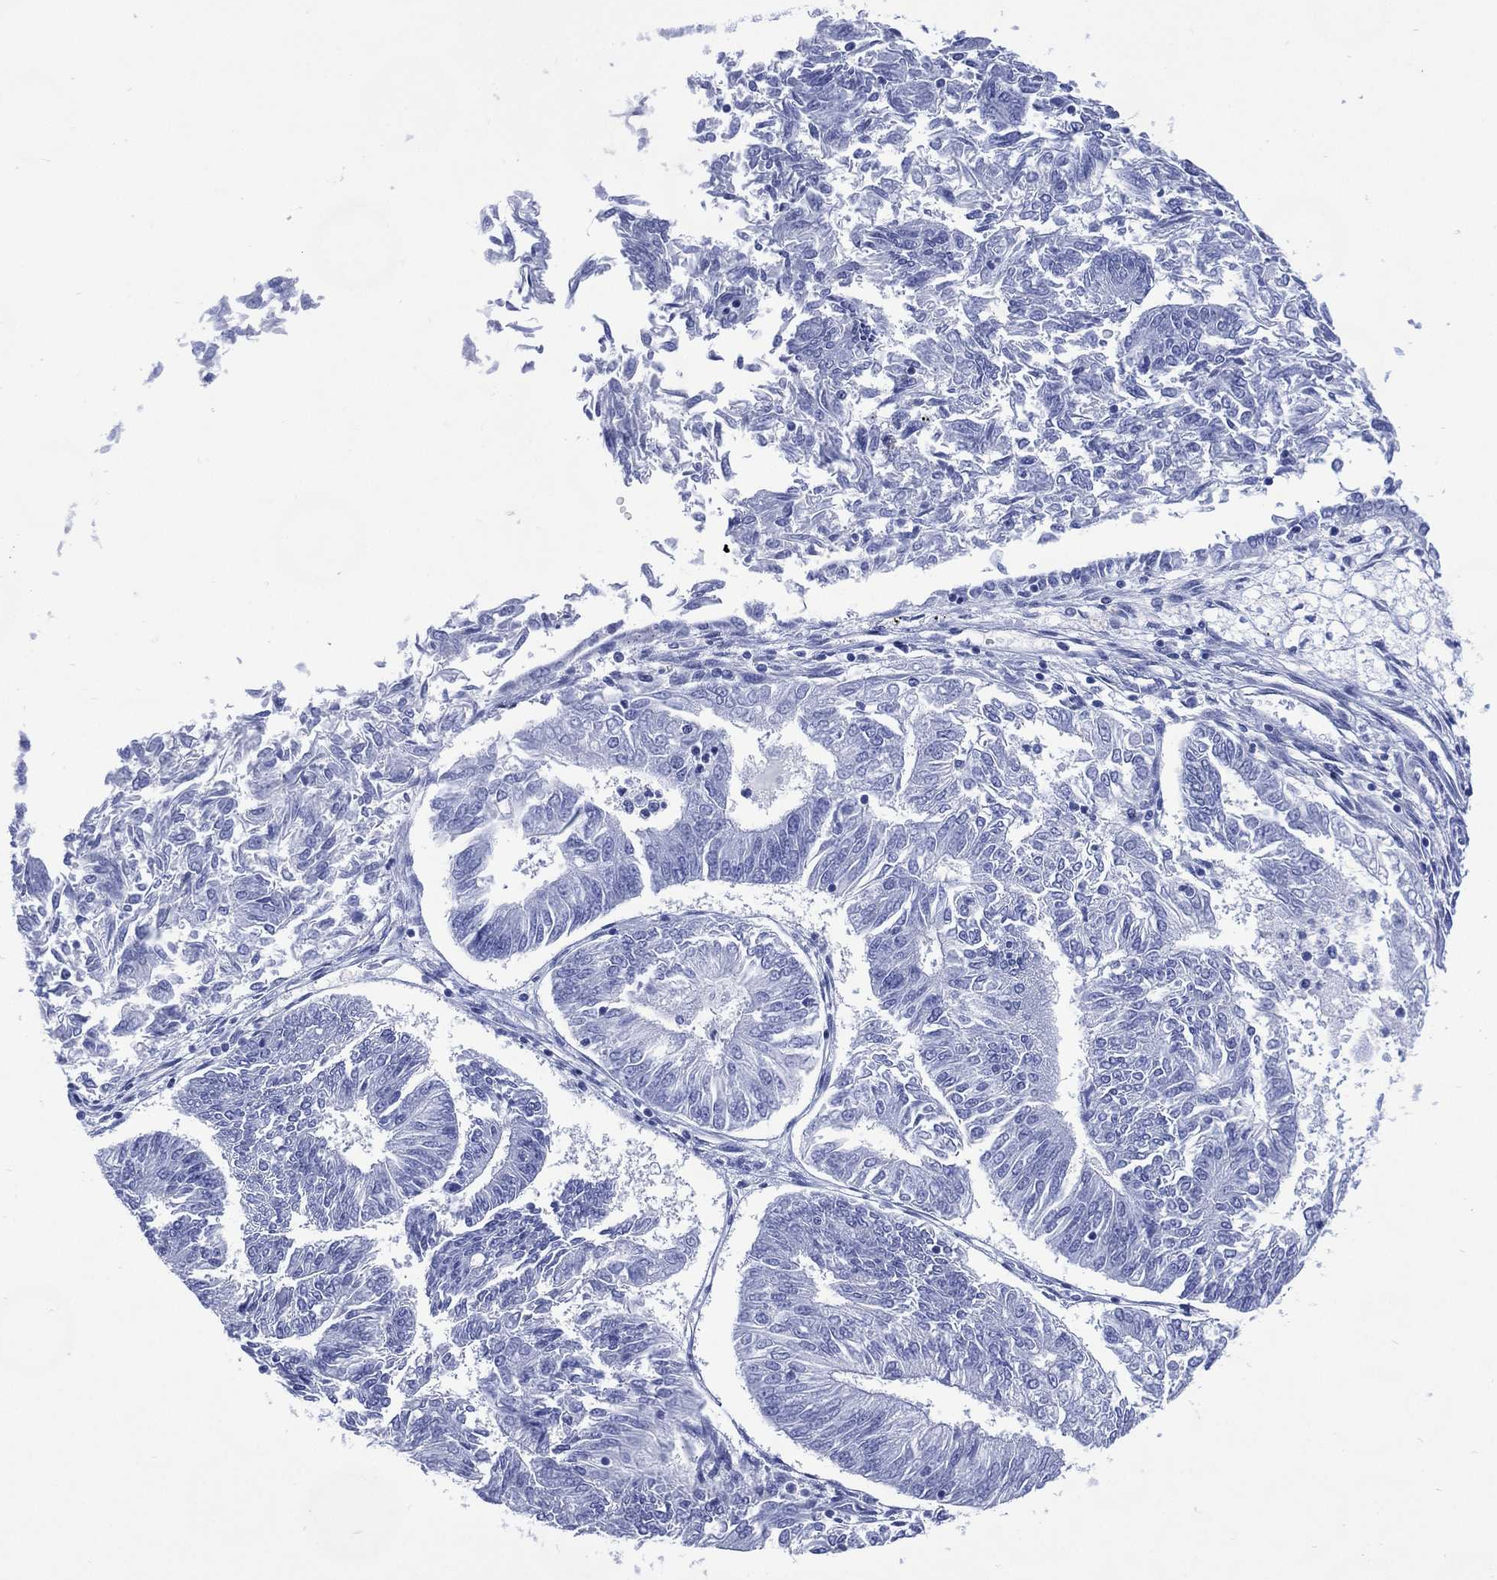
{"staining": {"intensity": "negative", "quantity": "none", "location": "none"}, "tissue": "endometrial cancer", "cell_type": "Tumor cells", "image_type": "cancer", "snomed": [{"axis": "morphology", "description": "Adenocarcinoma, NOS"}, {"axis": "topography", "description": "Endometrium"}], "caption": "IHC of human endometrial cancer (adenocarcinoma) displays no expression in tumor cells. (DAB immunohistochemistry (IHC) visualized using brightfield microscopy, high magnification).", "gene": "SHCBP1L", "patient": {"sex": "female", "age": 58}}